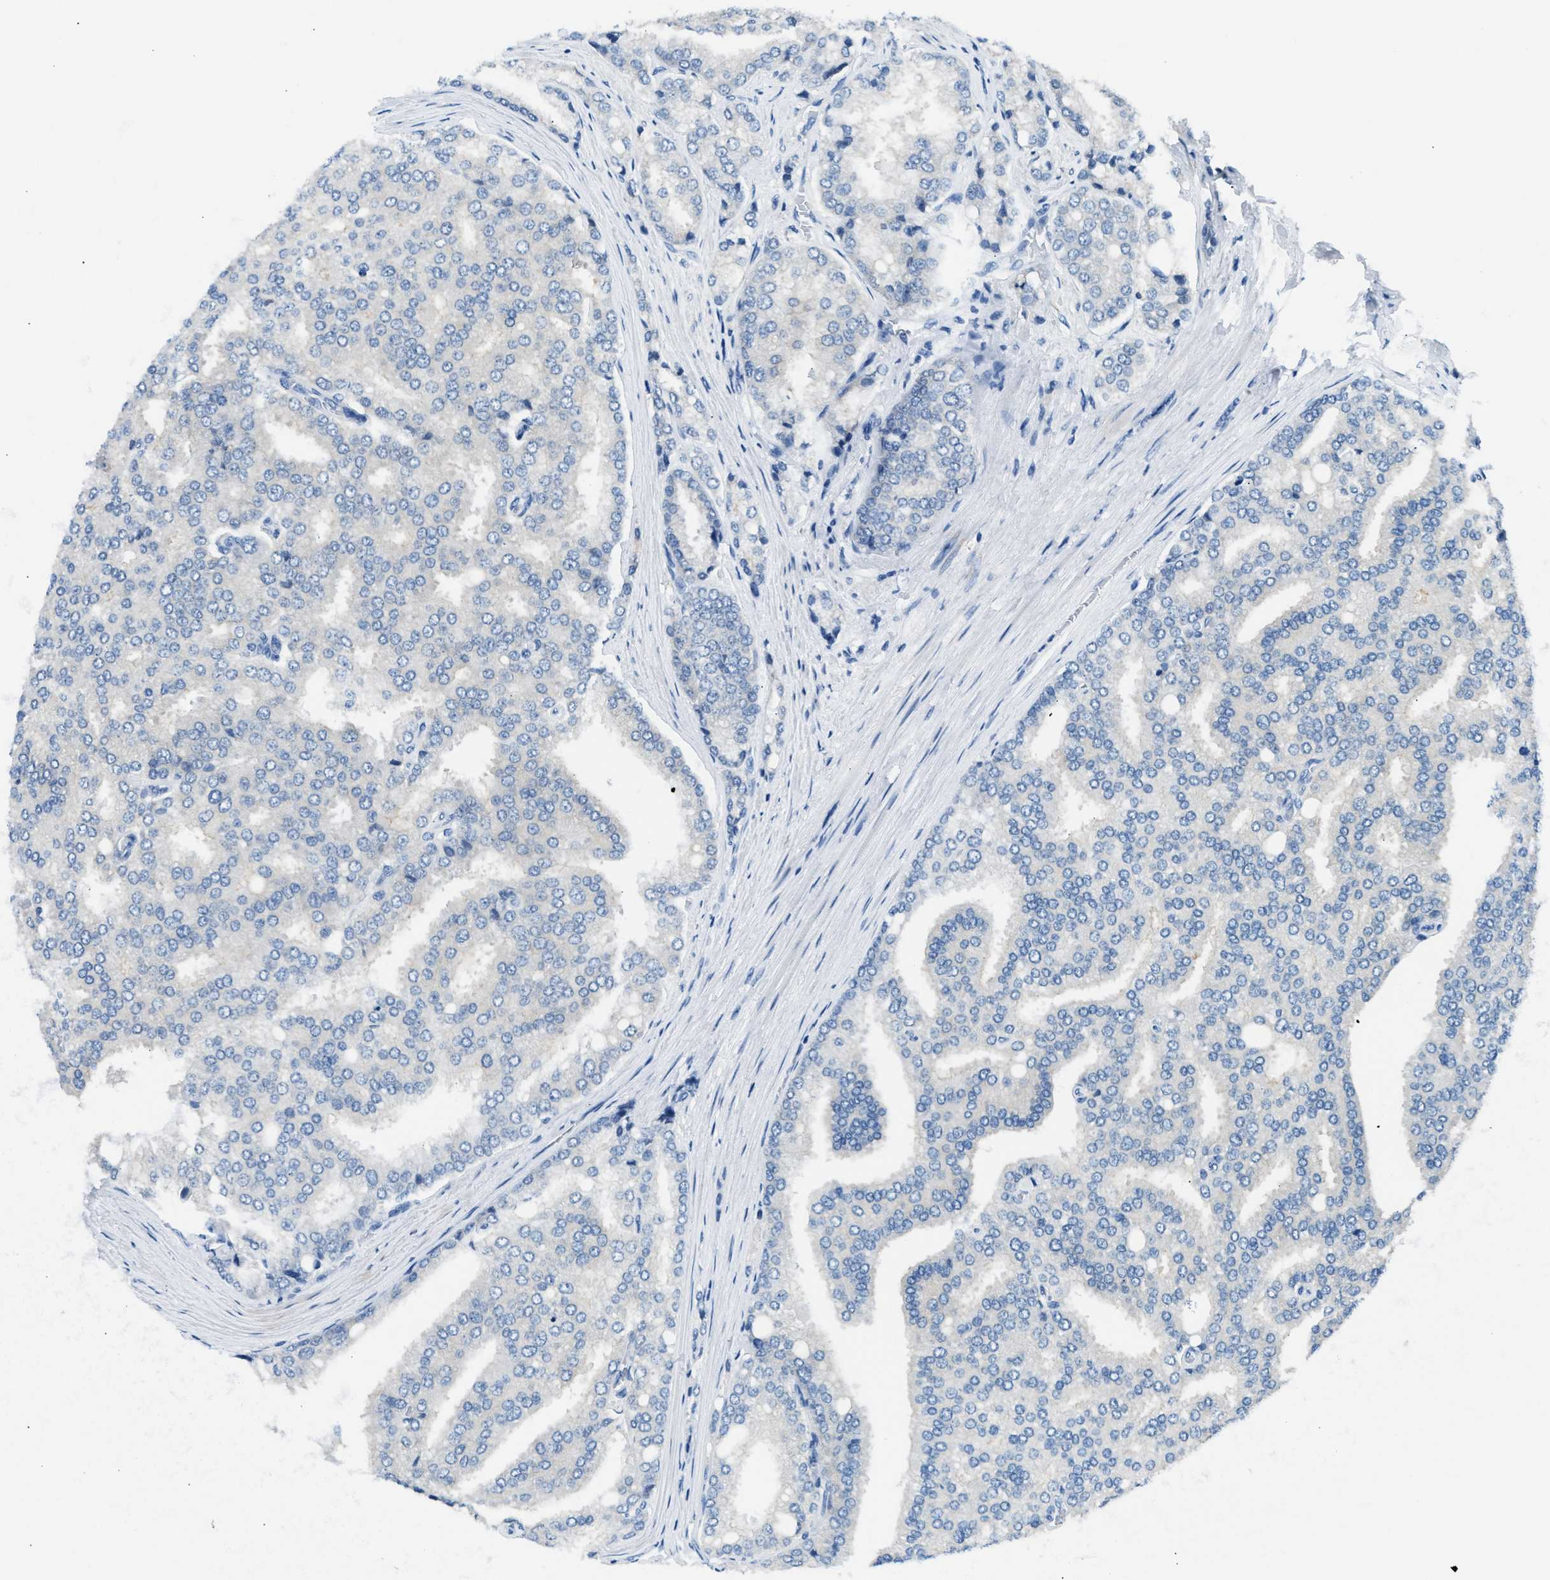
{"staining": {"intensity": "negative", "quantity": "none", "location": "none"}, "tissue": "prostate cancer", "cell_type": "Tumor cells", "image_type": "cancer", "snomed": [{"axis": "morphology", "description": "Adenocarcinoma, High grade"}, {"axis": "topography", "description": "Prostate"}], "caption": "This is an IHC image of human prostate cancer. There is no expression in tumor cells.", "gene": "CLDN18", "patient": {"sex": "male", "age": 50}}